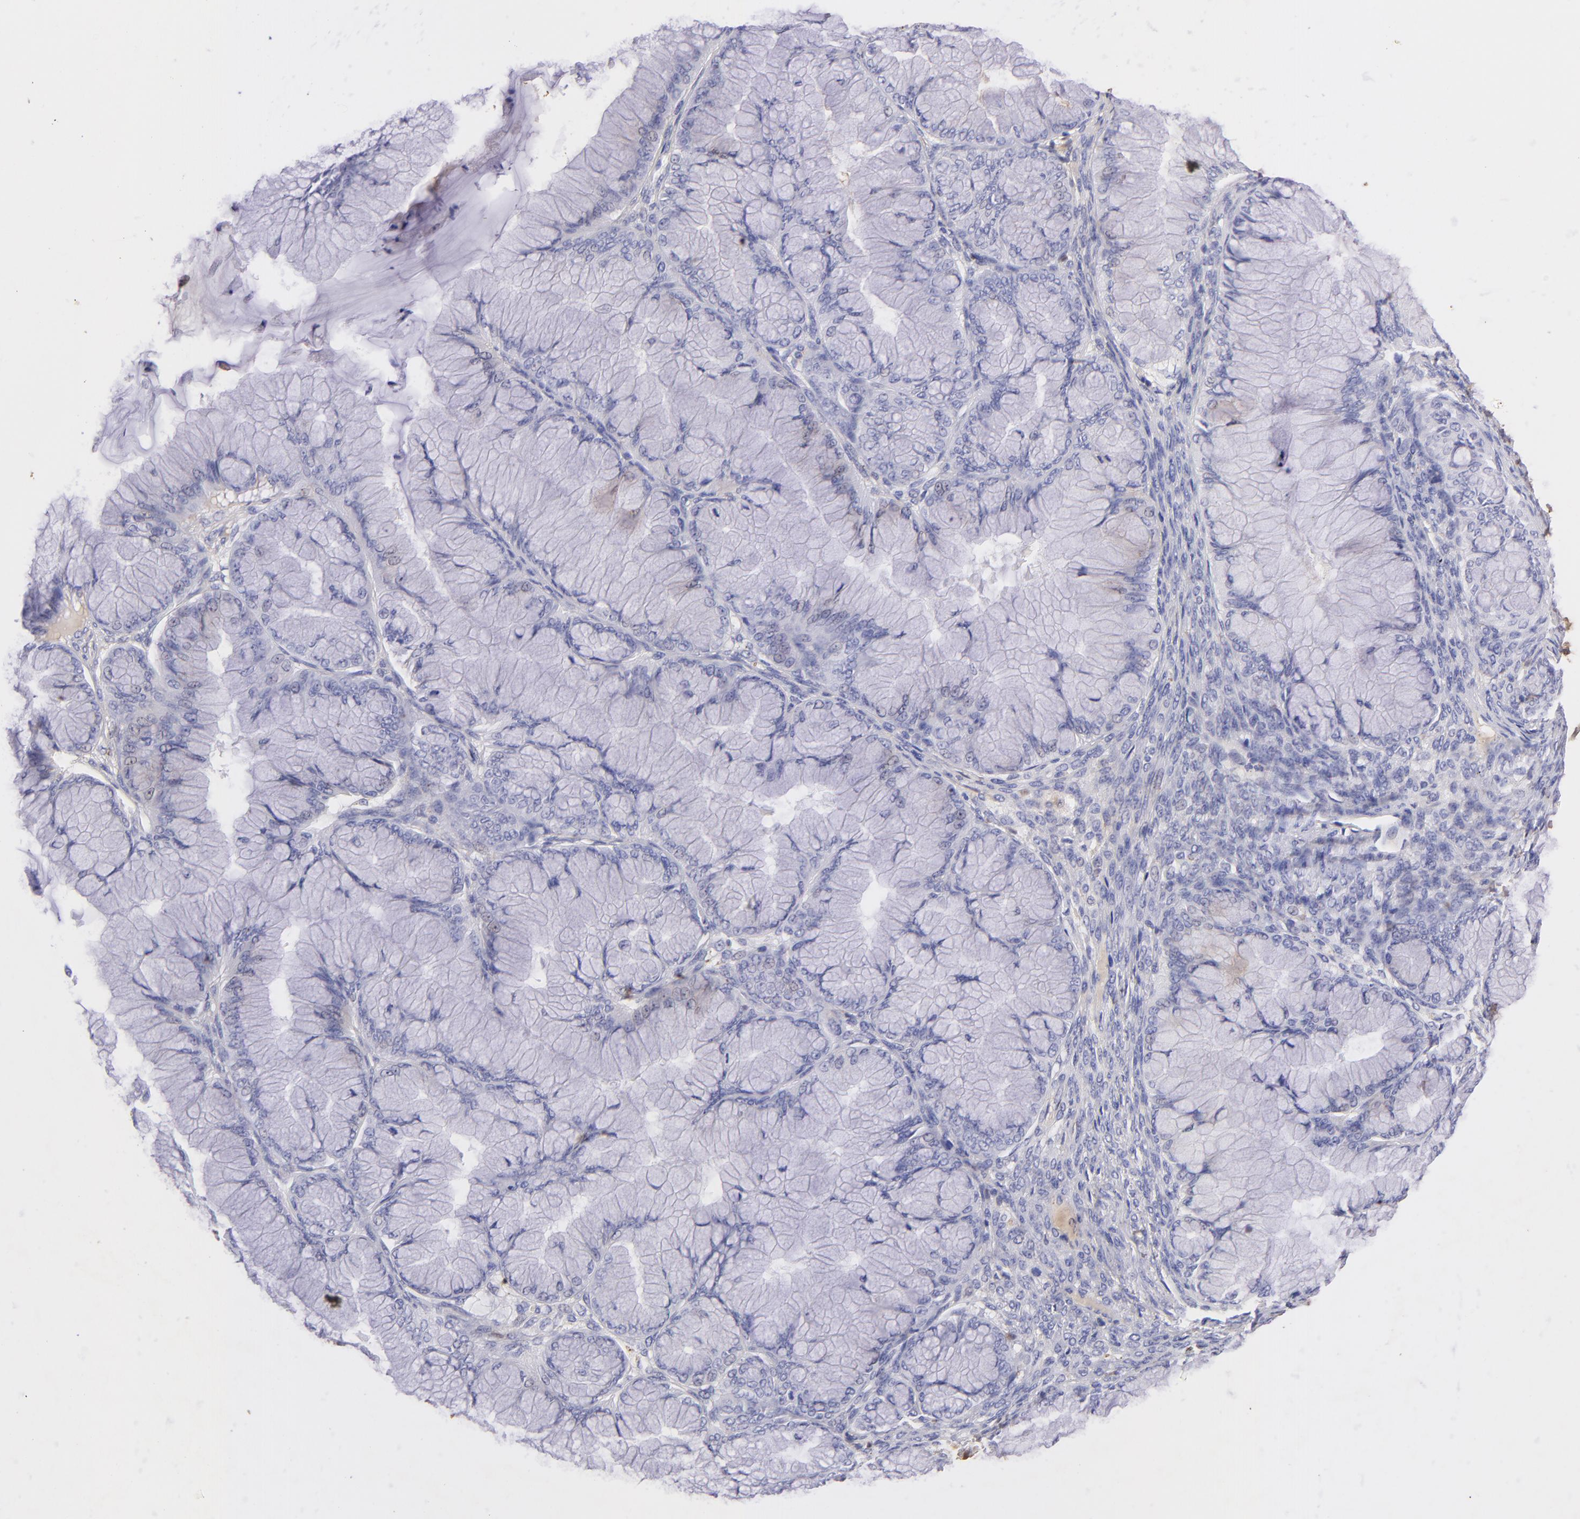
{"staining": {"intensity": "negative", "quantity": "none", "location": "none"}, "tissue": "ovarian cancer", "cell_type": "Tumor cells", "image_type": "cancer", "snomed": [{"axis": "morphology", "description": "Cystadenocarcinoma, mucinous, NOS"}, {"axis": "topography", "description": "Ovary"}], "caption": "IHC micrograph of neoplastic tissue: ovarian cancer stained with DAB displays no significant protein positivity in tumor cells. (Brightfield microscopy of DAB (3,3'-diaminobenzidine) IHC at high magnification).", "gene": "FGB", "patient": {"sex": "female", "age": 63}}